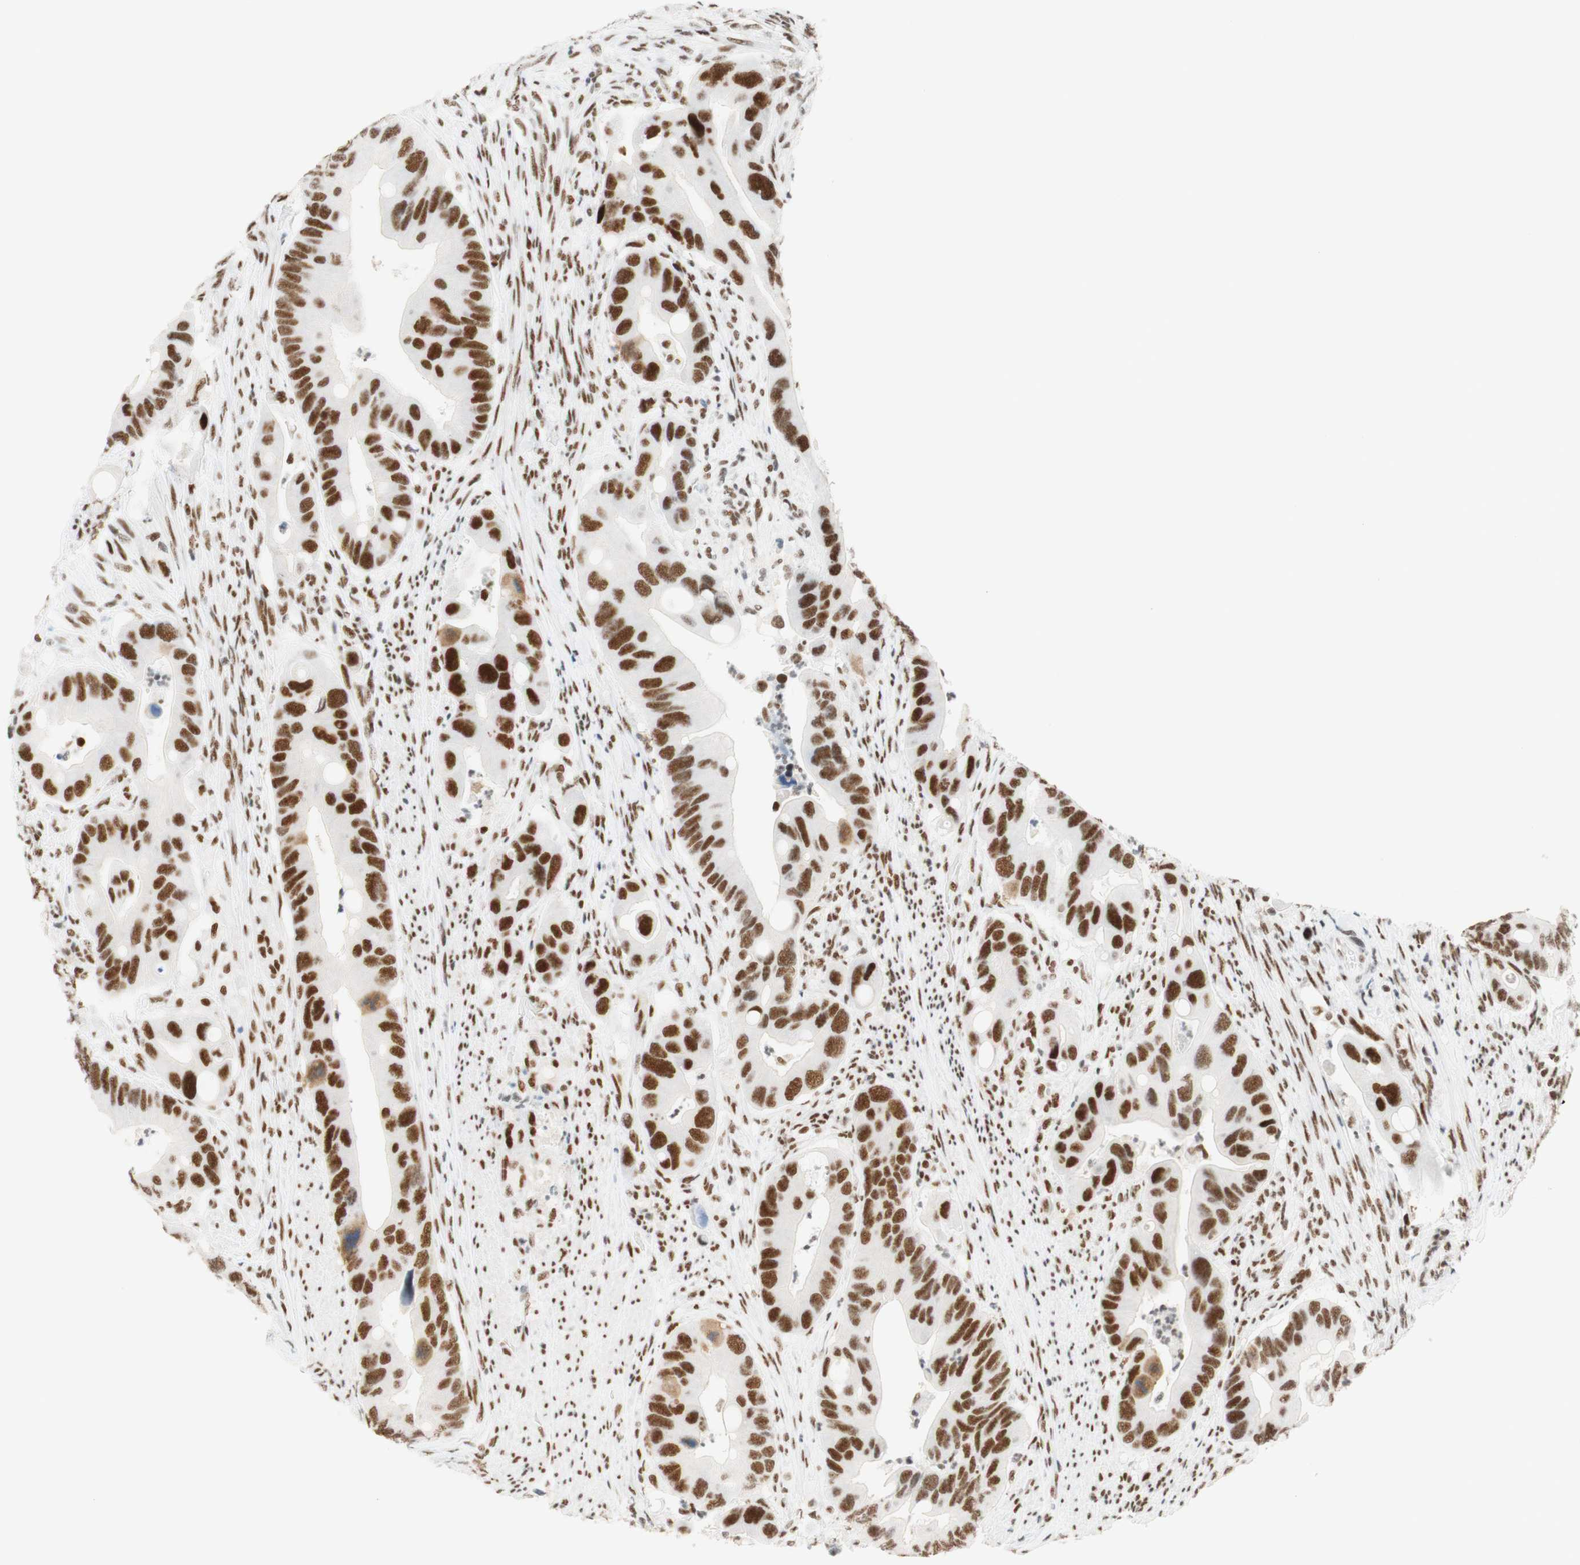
{"staining": {"intensity": "moderate", "quantity": ">75%", "location": "nuclear"}, "tissue": "colorectal cancer", "cell_type": "Tumor cells", "image_type": "cancer", "snomed": [{"axis": "morphology", "description": "Adenocarcinoma, NOS"}, {"axis": "topography", "description": "Rectum"}], "caption": "Protein expression analysis of colorectal adenocarcinoma reveals moderate nuclear expression in approximately >75% of tumor cells.", "gene": "RNF20", "patient": {"sex": "female", "age": 57}}